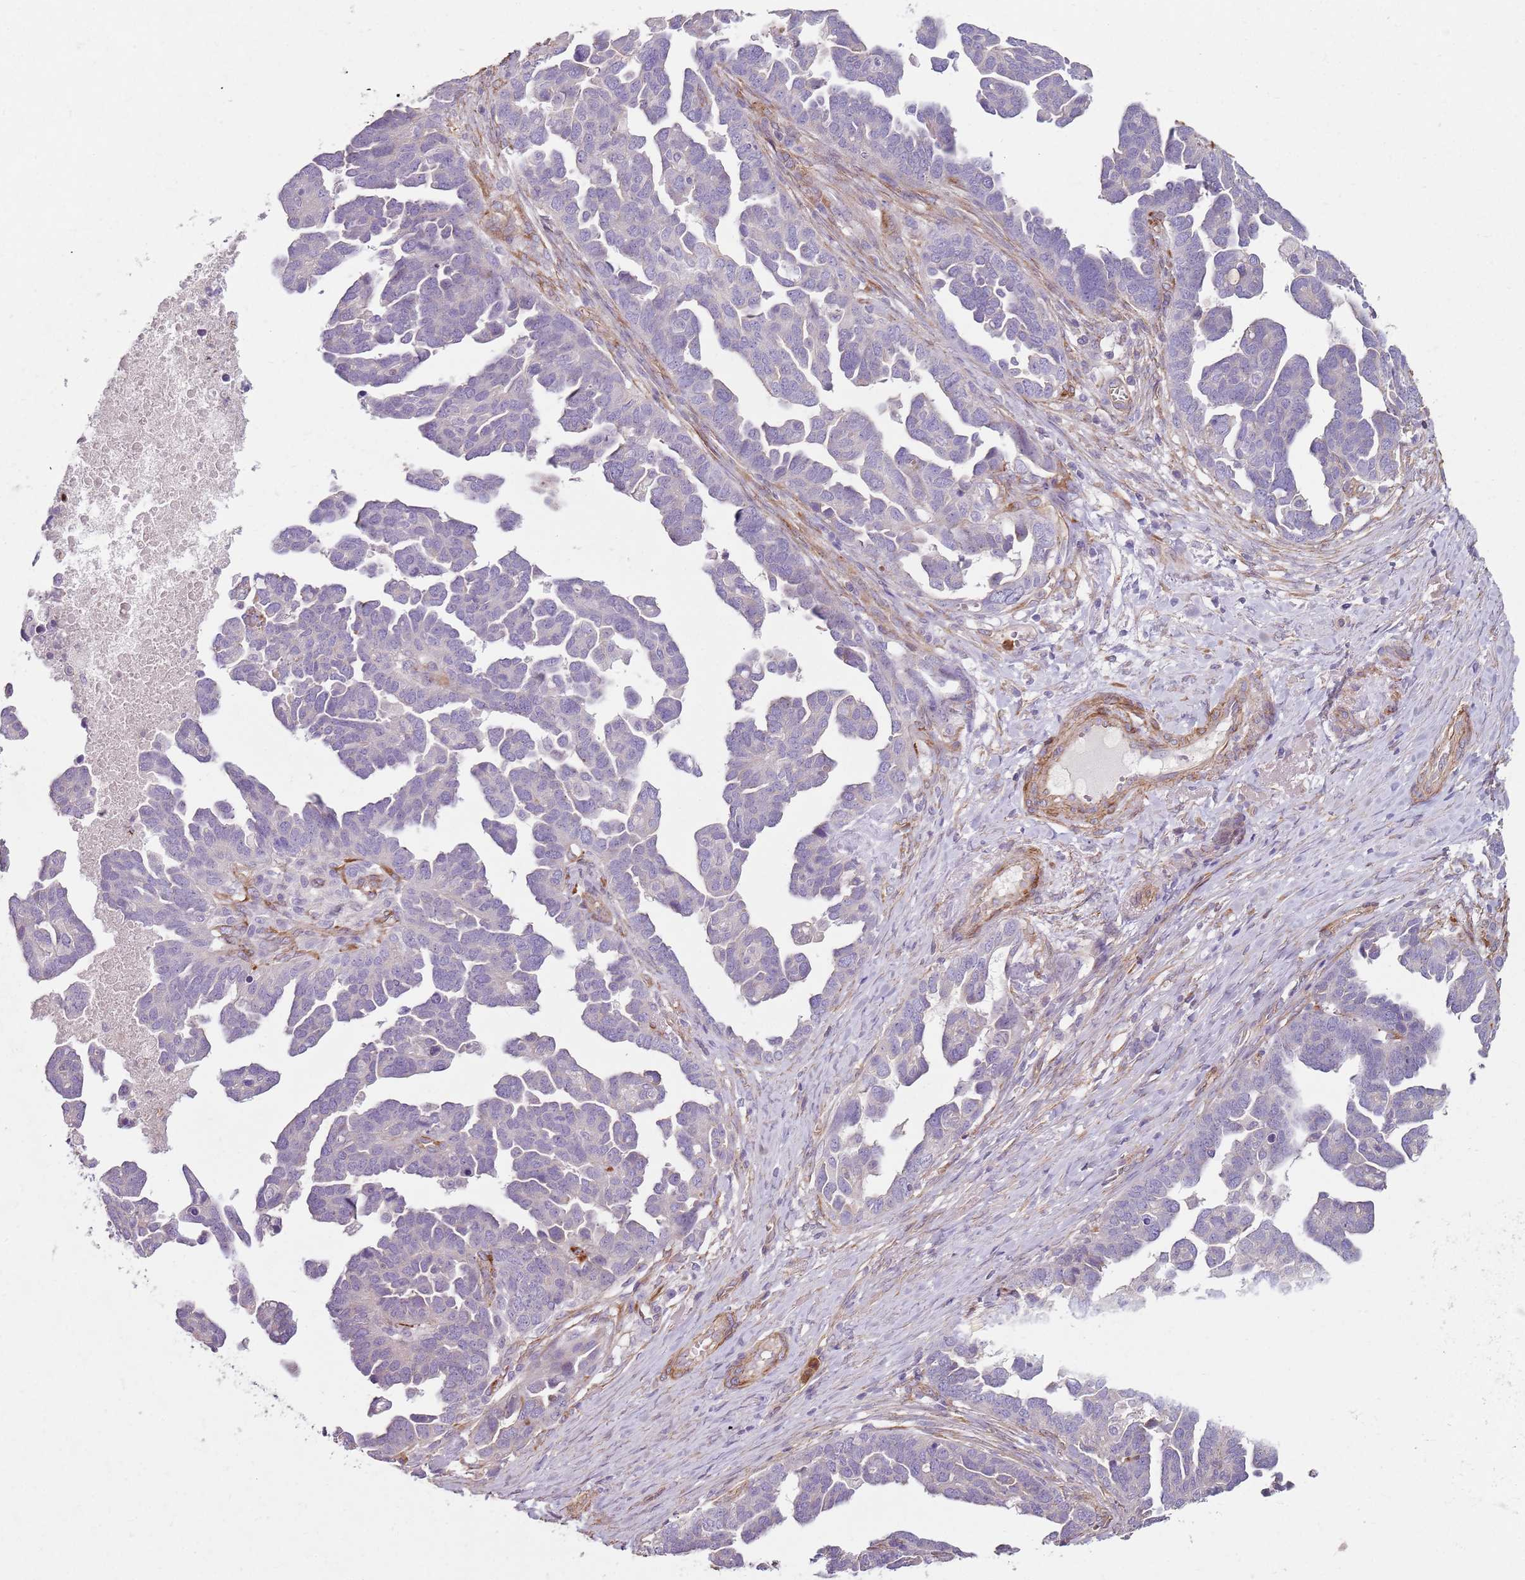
{"staining": {"intensity": "negative", "quantity": "none", "location": "none"}, "tissue": "ovarian cancer", "cell_type": "Tumor cells", "image_type": "cancer", "snomed": [{"axis": "morphology", "description": "Cystadenocarcinoma, serous, NOS"}, {"axis": "topography", "description": "Ovary"}], "caption": "This image is of ovarian cancer (serous cystadenocarcinoma) stained with IHC to label a protein in brown with the nuclei are counter-stained blue. There is no positivity in tumor cells.", "gene": "PHLPP2", "patient": {"sex": "female", "age": 54}}